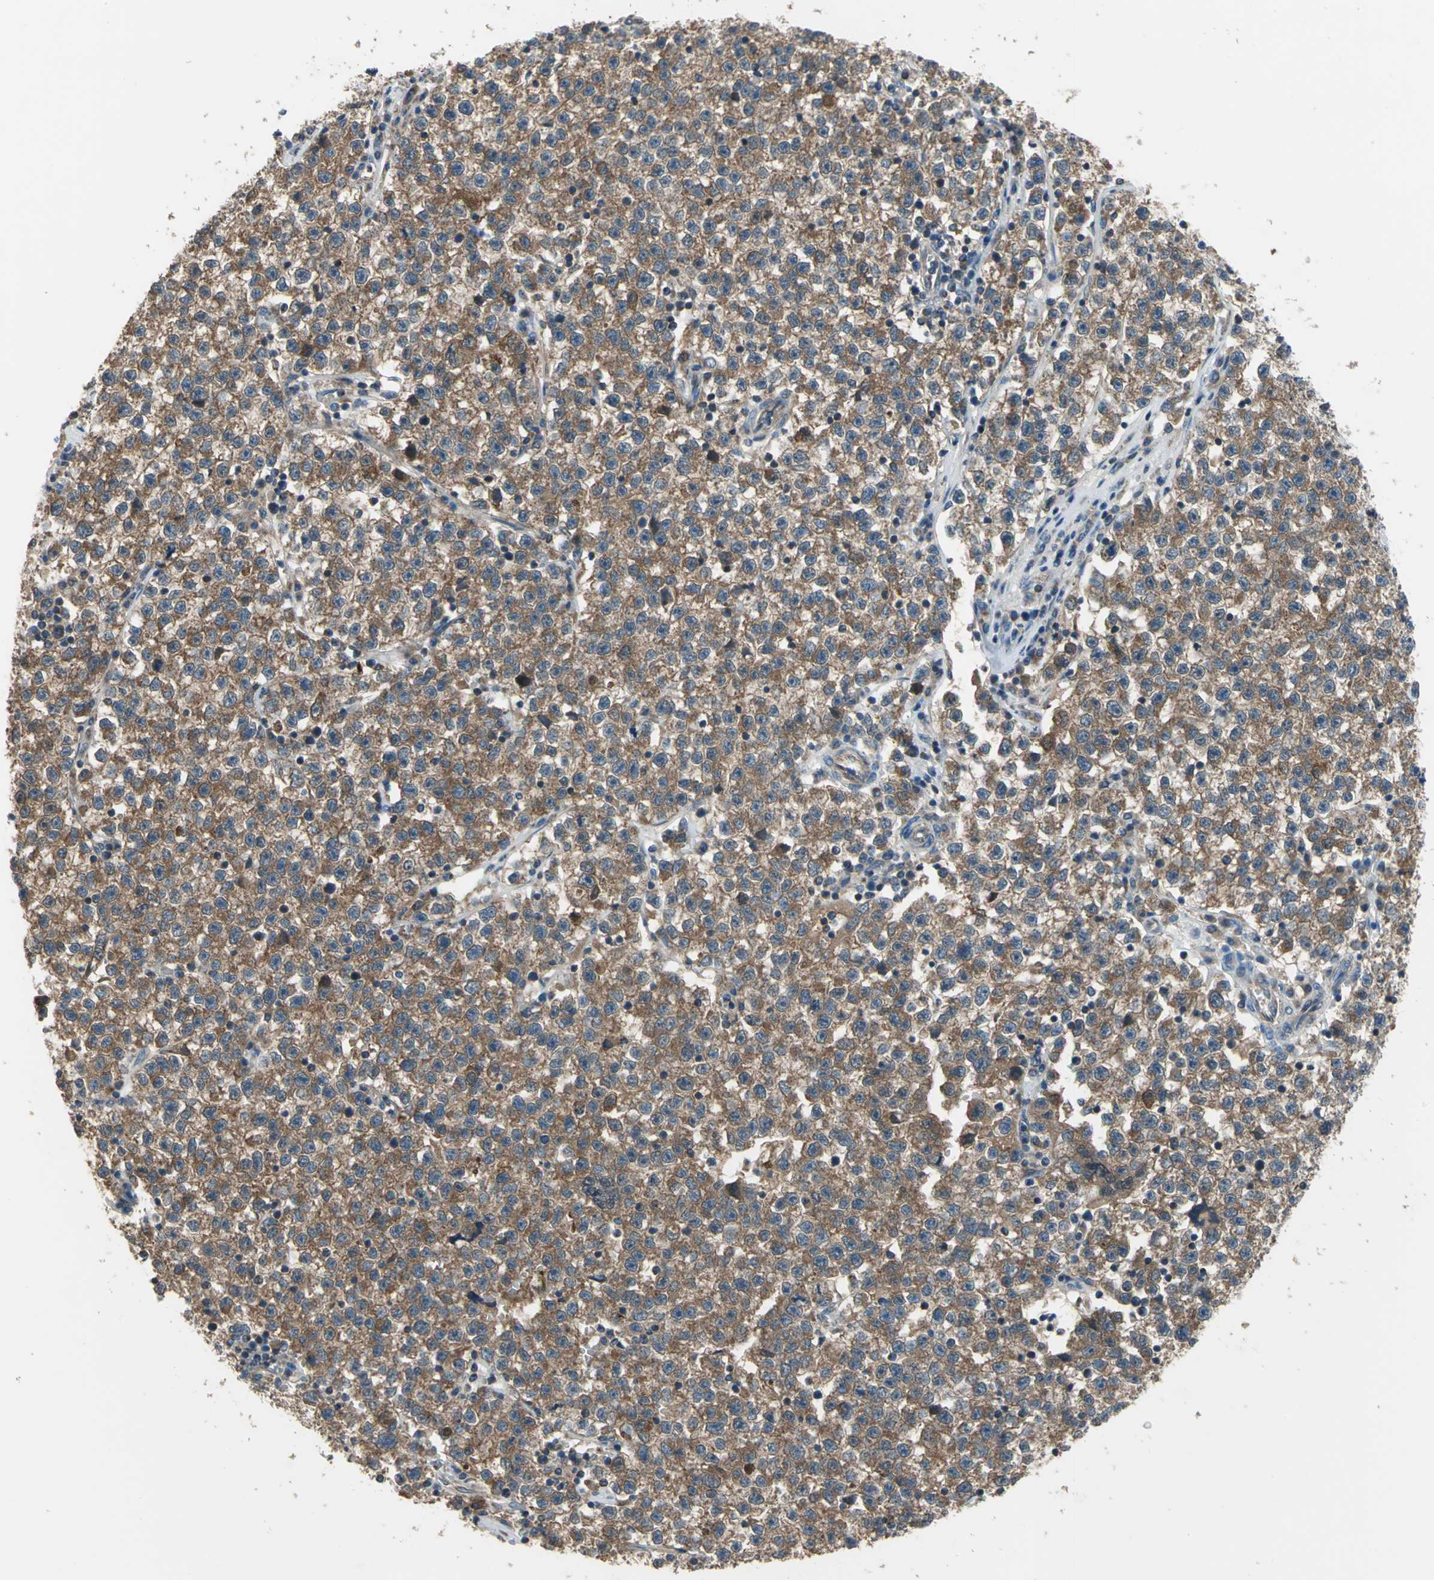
{"staining": {"intensity": "strong", "quantity": ">75%", "location": "cytoplasmic/membranous"}, "tissue": "testis cancer", "cell_type": "Tumor cells", "image_type": "cancer", "snomed": [{"axis": "morphology", "description": "Seminoma, NOS"}, {"axis": "topography", "description": "Testis"}], "caption": "A high-resolution micrograph shows immunohistochemistry staining of testis cancer, which demonstrates strong cytoplasmic/membranous expression in about >75% of tumor cells. The staining was performed using DAB, with brown indicating positive protein expression. Nuclei are stained blue with hematoxylin.", "gene": "TRAK1", "patient": {"sex": "male", "age": 22}}